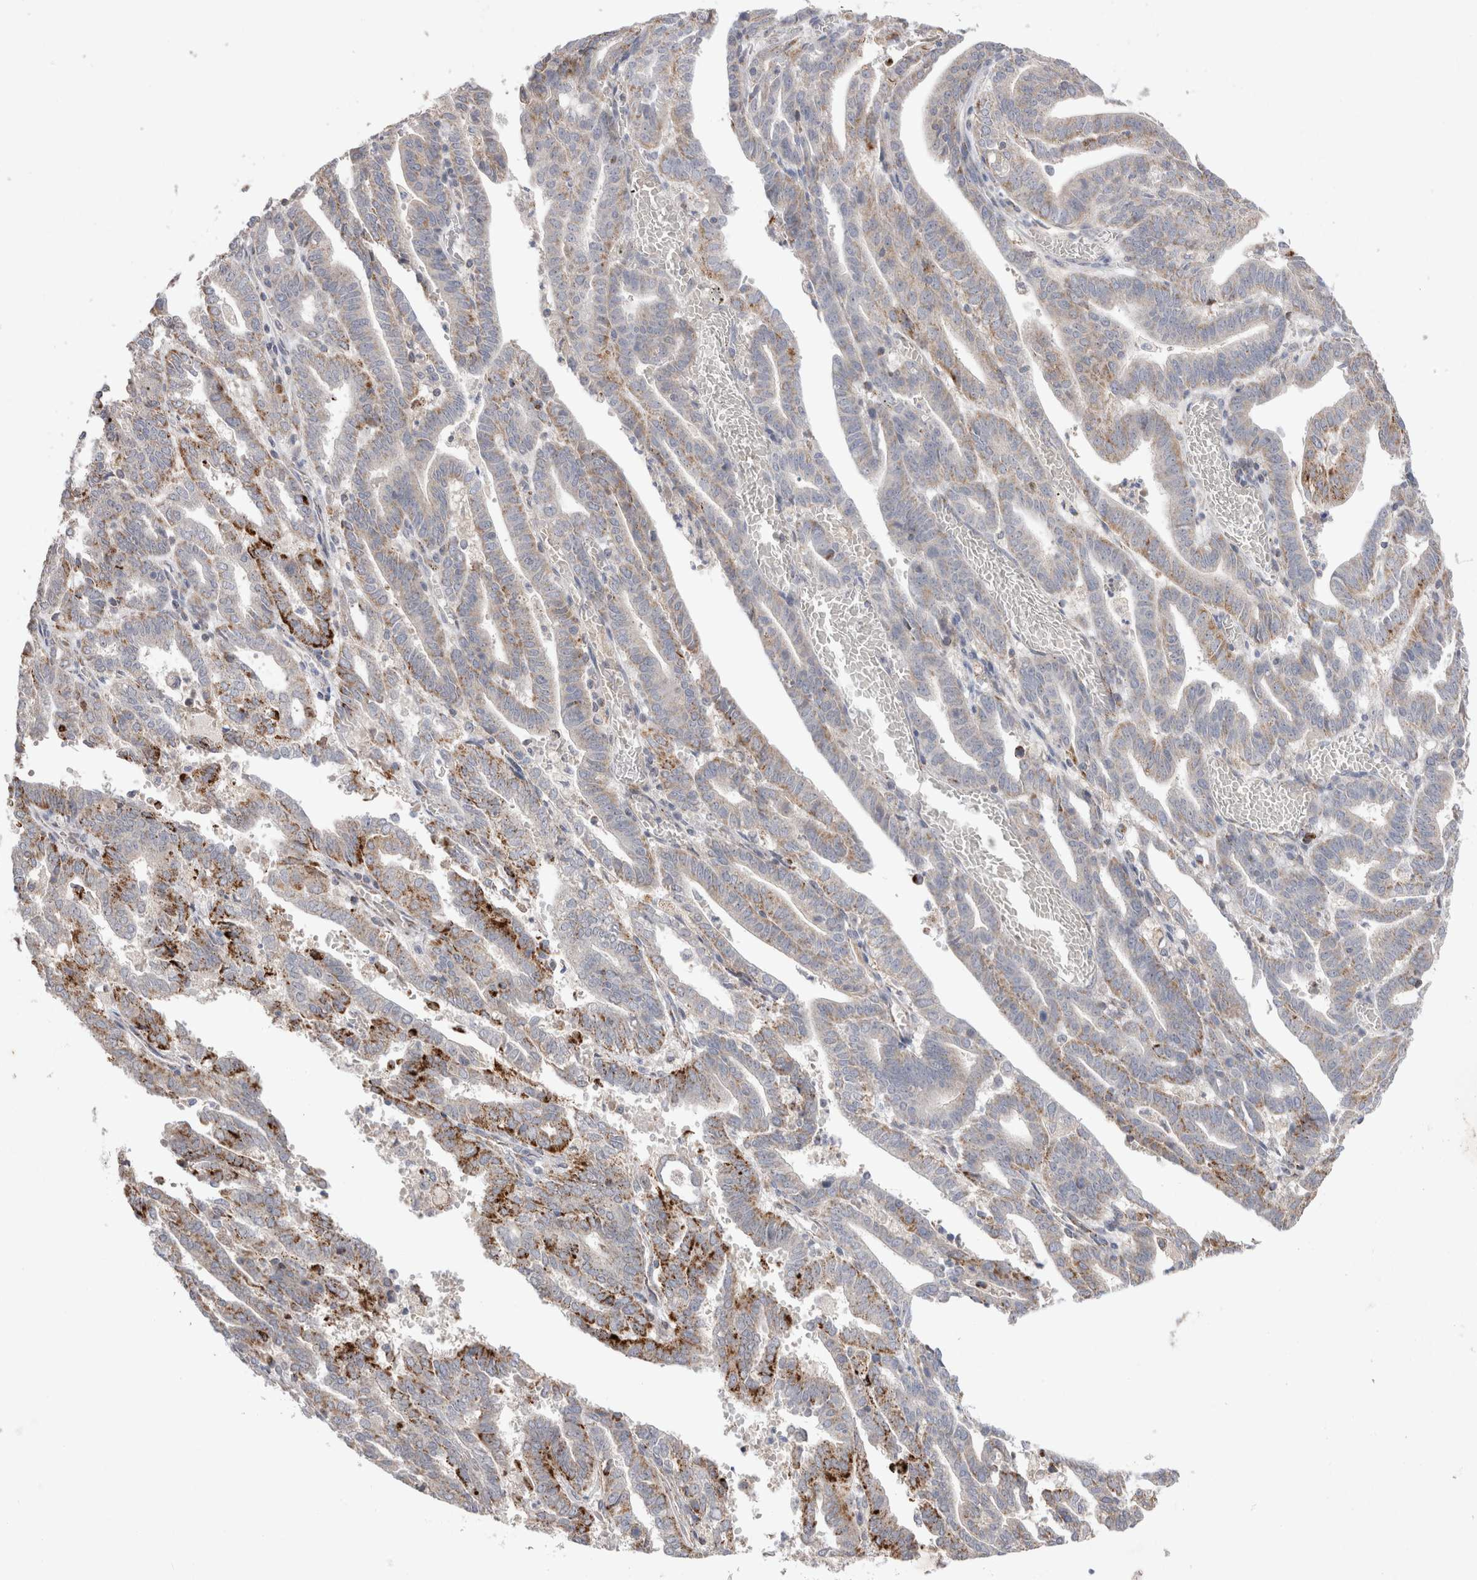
{"staining": {"intensity": "moderate", "quantity": "25%-75%", "location": "cytoplasmic/membranous"}, "tissue": "endometrial cancer", "cell_type": "Tumor cells", "image_type": "cancer", "snomed": [{"axis": "morphology", "description": "Adenocarcinoma, NOS"}, {"axis": "topography", "description": "Uterus"}], "caption": "Moderate cytoplasmic/membranous staining is present in approximately 25%-75% of tumor cells in endometrial cancer.", "gene": "CHADL", "patient": {"sex": "female", "age": 83}}